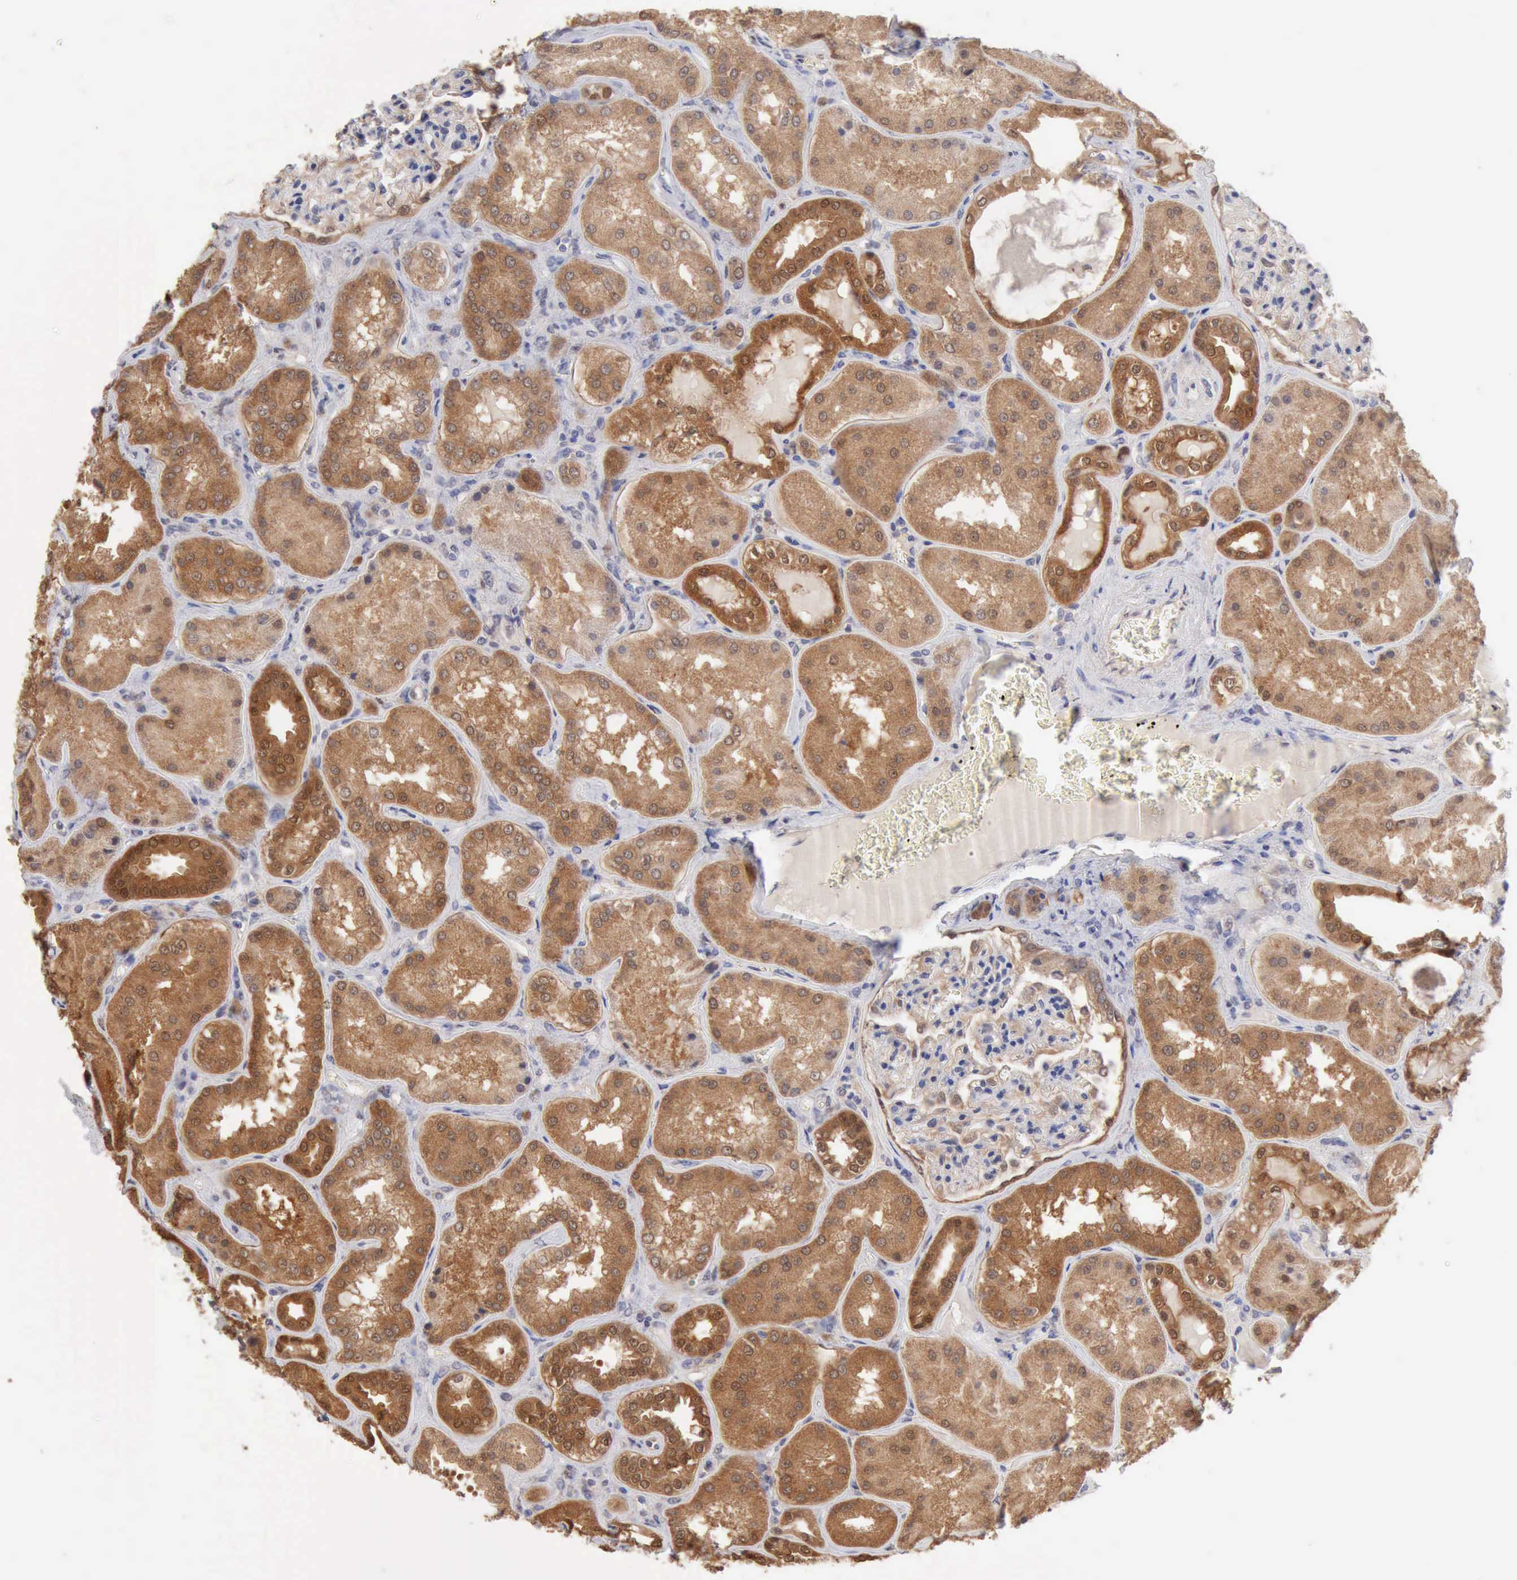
{"staining": {"intensity": "weak", "quantity": "25%-75%", "location": "cytoplasmic/membranous"}, "tissue": "kidney", "cell_type": "Cells in glomeruli", "image_type": "normal", "snomed": [{"axis": "morphology", "description": "Normal tissue, NOS"}, {"axis": "topography", "description": "Kidney"}], "caption": "A photomicrograph of kidney stained for a protein reveals weak cytoplasmic/membranous brown staining in cells in glomeruli. (DAB IHC with brightfield microscopy, high magnification).", "gene": "PTGR2", "patient": {"sex": "female", "age": 56}}